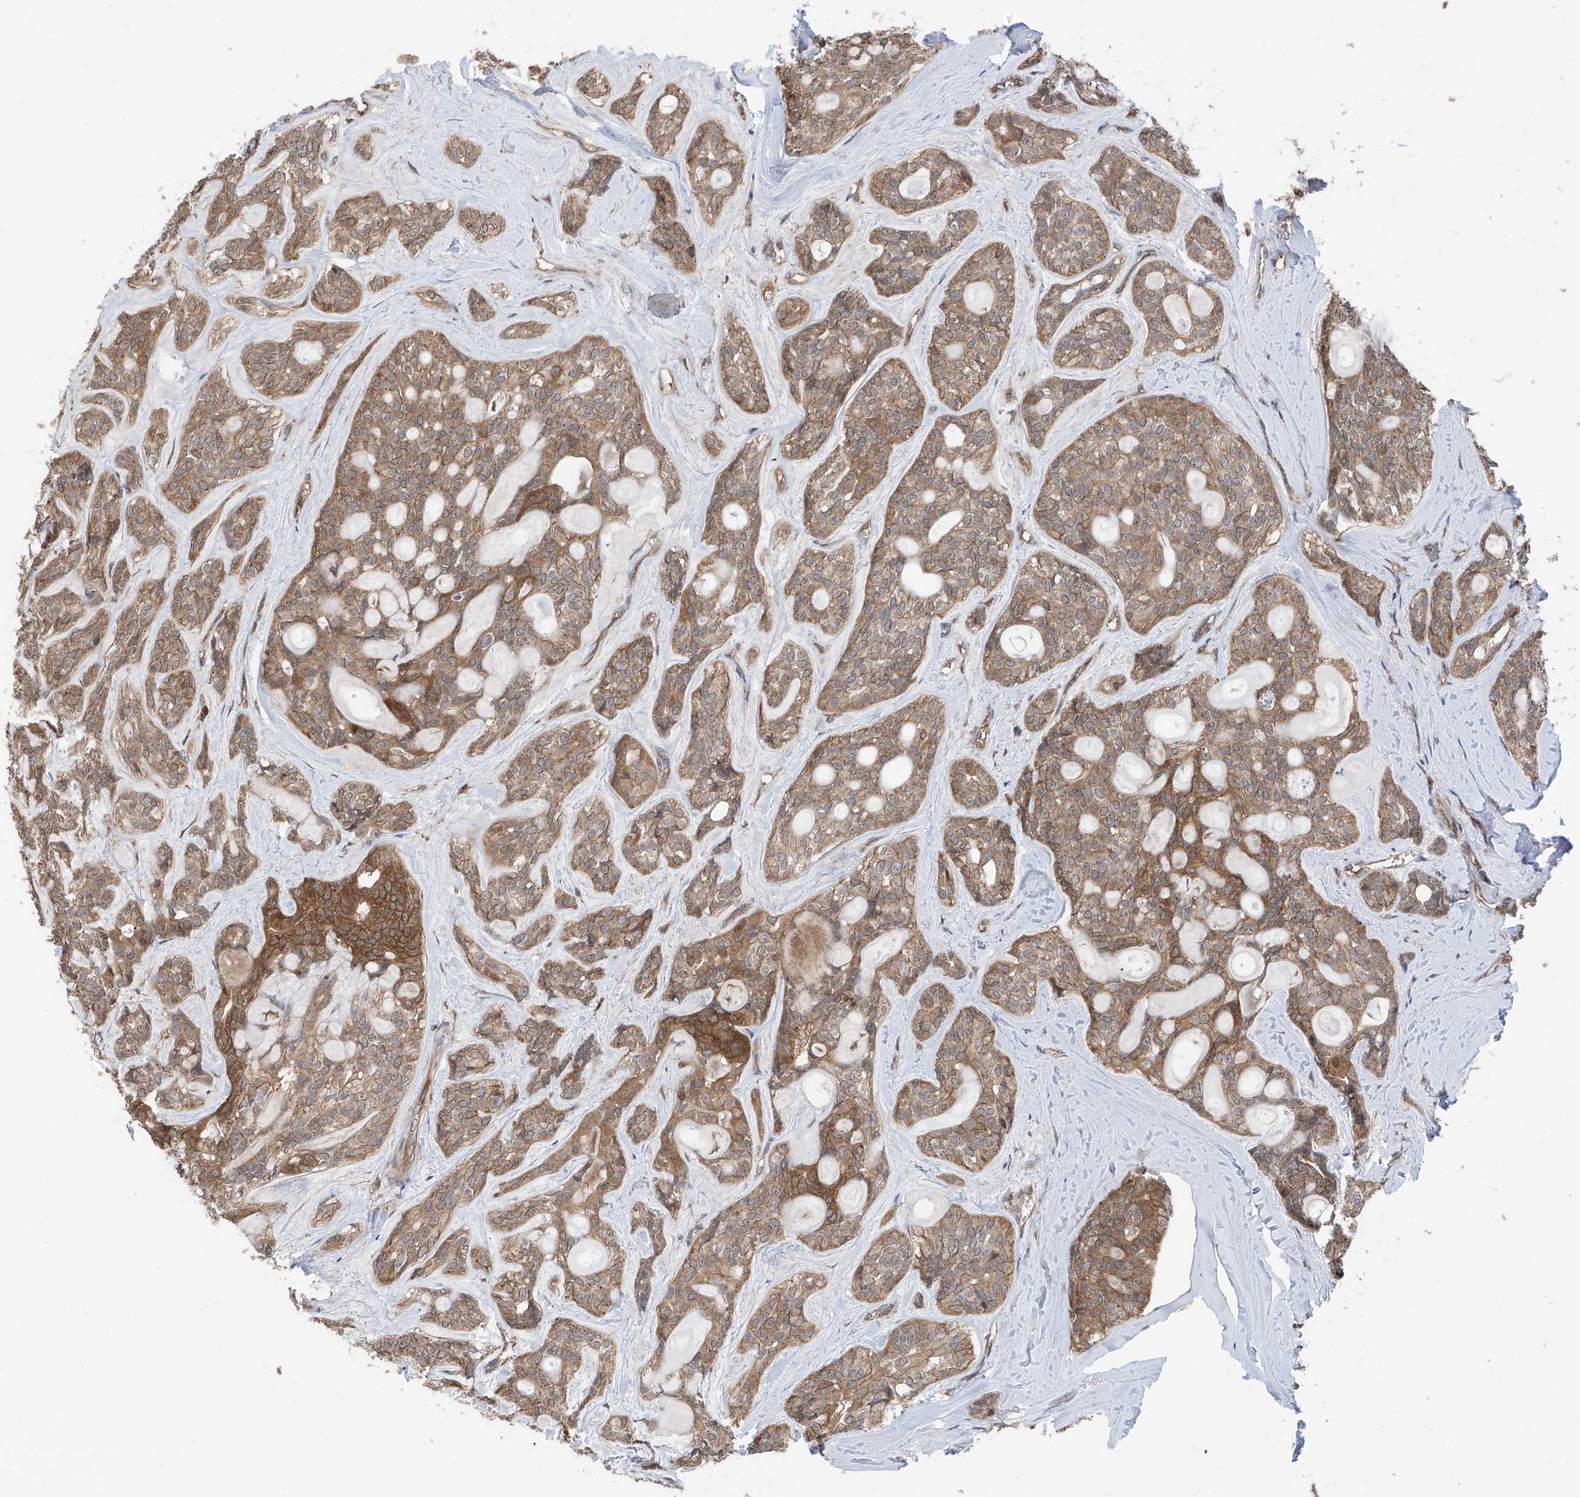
{"staining": {"intensity": "moderate", "quantity": ">75%", "location": "cytoplasmic/membranous"}, "tissue": "head and neck cancer", "cell_type": "Tumor cells", "image_type": "cancer", "snomed": [{"axis": "morphology", "description": "Adenocarcinoma, NOS"}, {"axis": "topography", "description": "Head-Neck"}], "caption": "Protein staining by immunohistochemistry (IHC) reveals moderate cytoplasmic/membranous expression in approximately >75% of tumor cells in head and neck cancer (adenocarcinoma). The staining was performed using DAB (3,3'-diaminobenzidine) to visualize the protein expression in brown, while the nuclei were stained in blue with hematoxylin (Magnification: 20x).", "gene": "CHPF", "patient": {"sex": "male", "age": 66}}